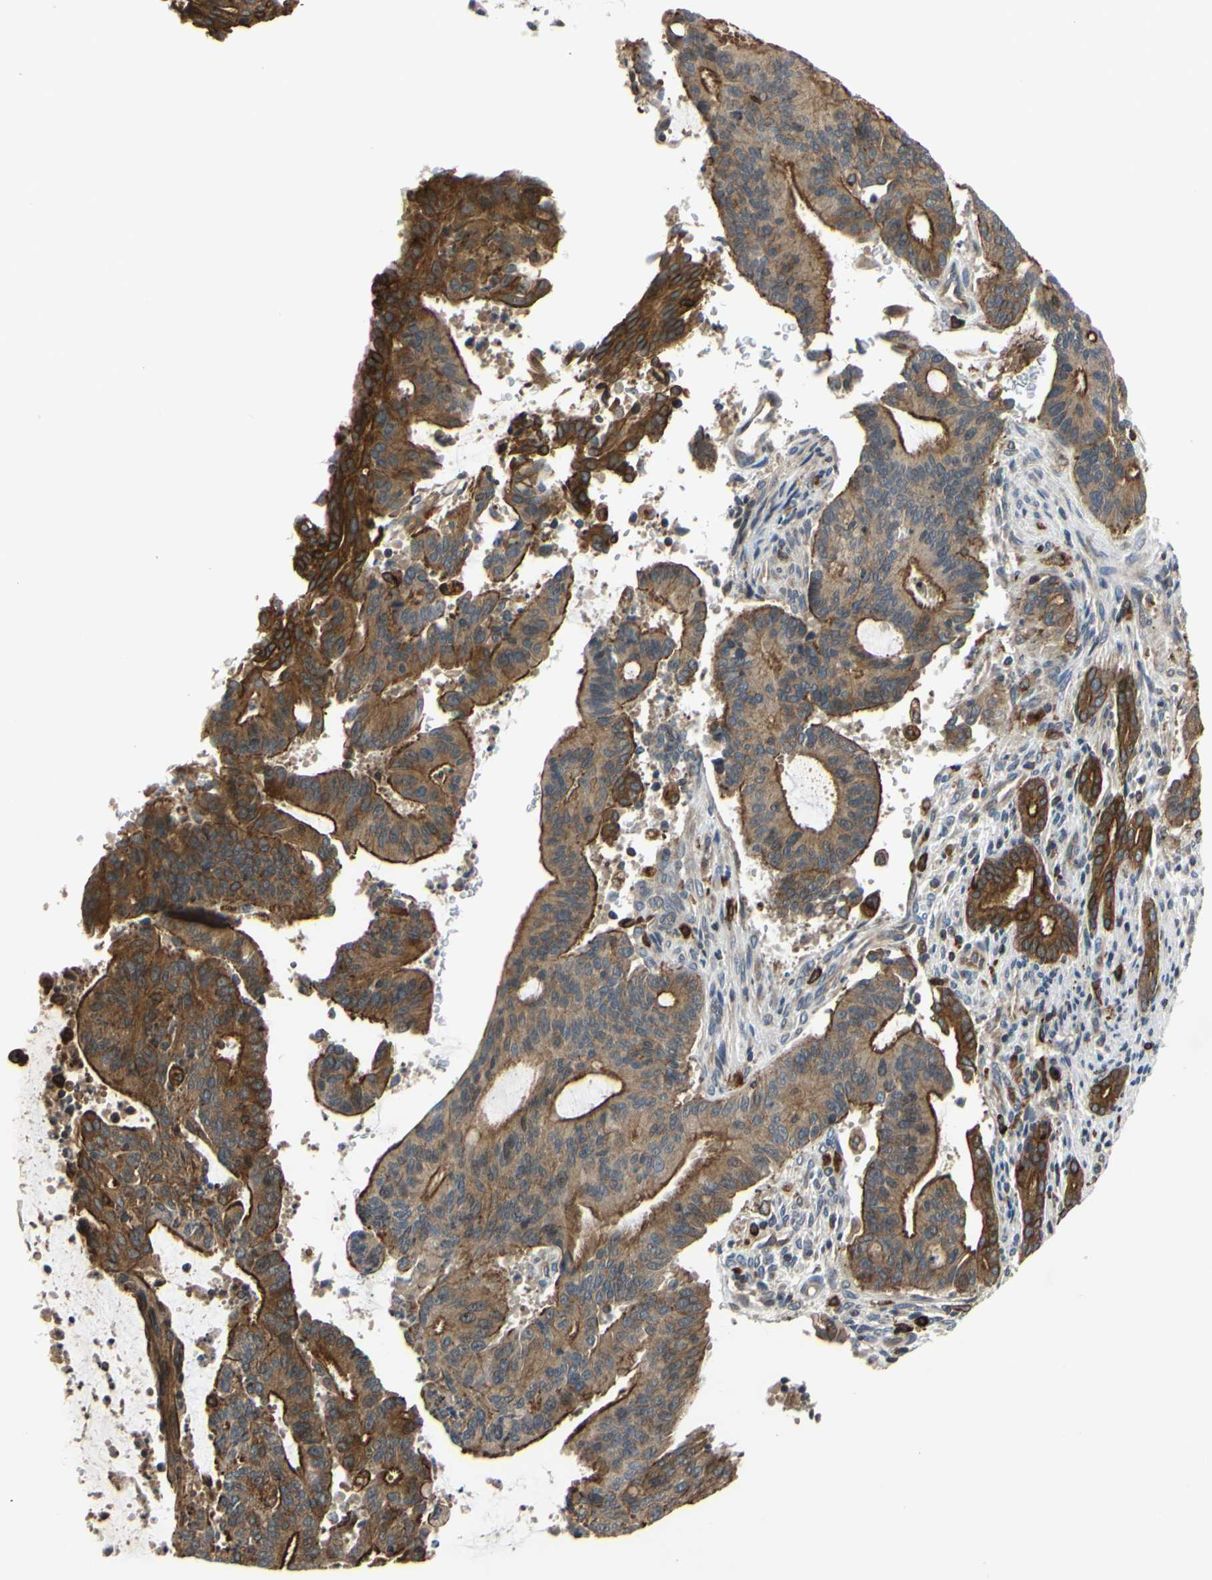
{"staining": {"intensity": "strong", "quantity": ">75%", "location": "cytoplasmic/membranous"}, "tissue": "liver cancer", "cell_type": "Tumor cells", "image_type": "cancer", "snomed": [{"axis": "morphology", "description": "Cholangiocarcinoma"}, {"axis": "topography", "description": "Liver"}], "caption": "An image of human liver cholangiocarcinoma stained for a protein shows strong cytoplasmic/membranous brown staining in tumor cells.", "gene": "PLXNA2", "patient": {"sex": "female", "age": 73}}